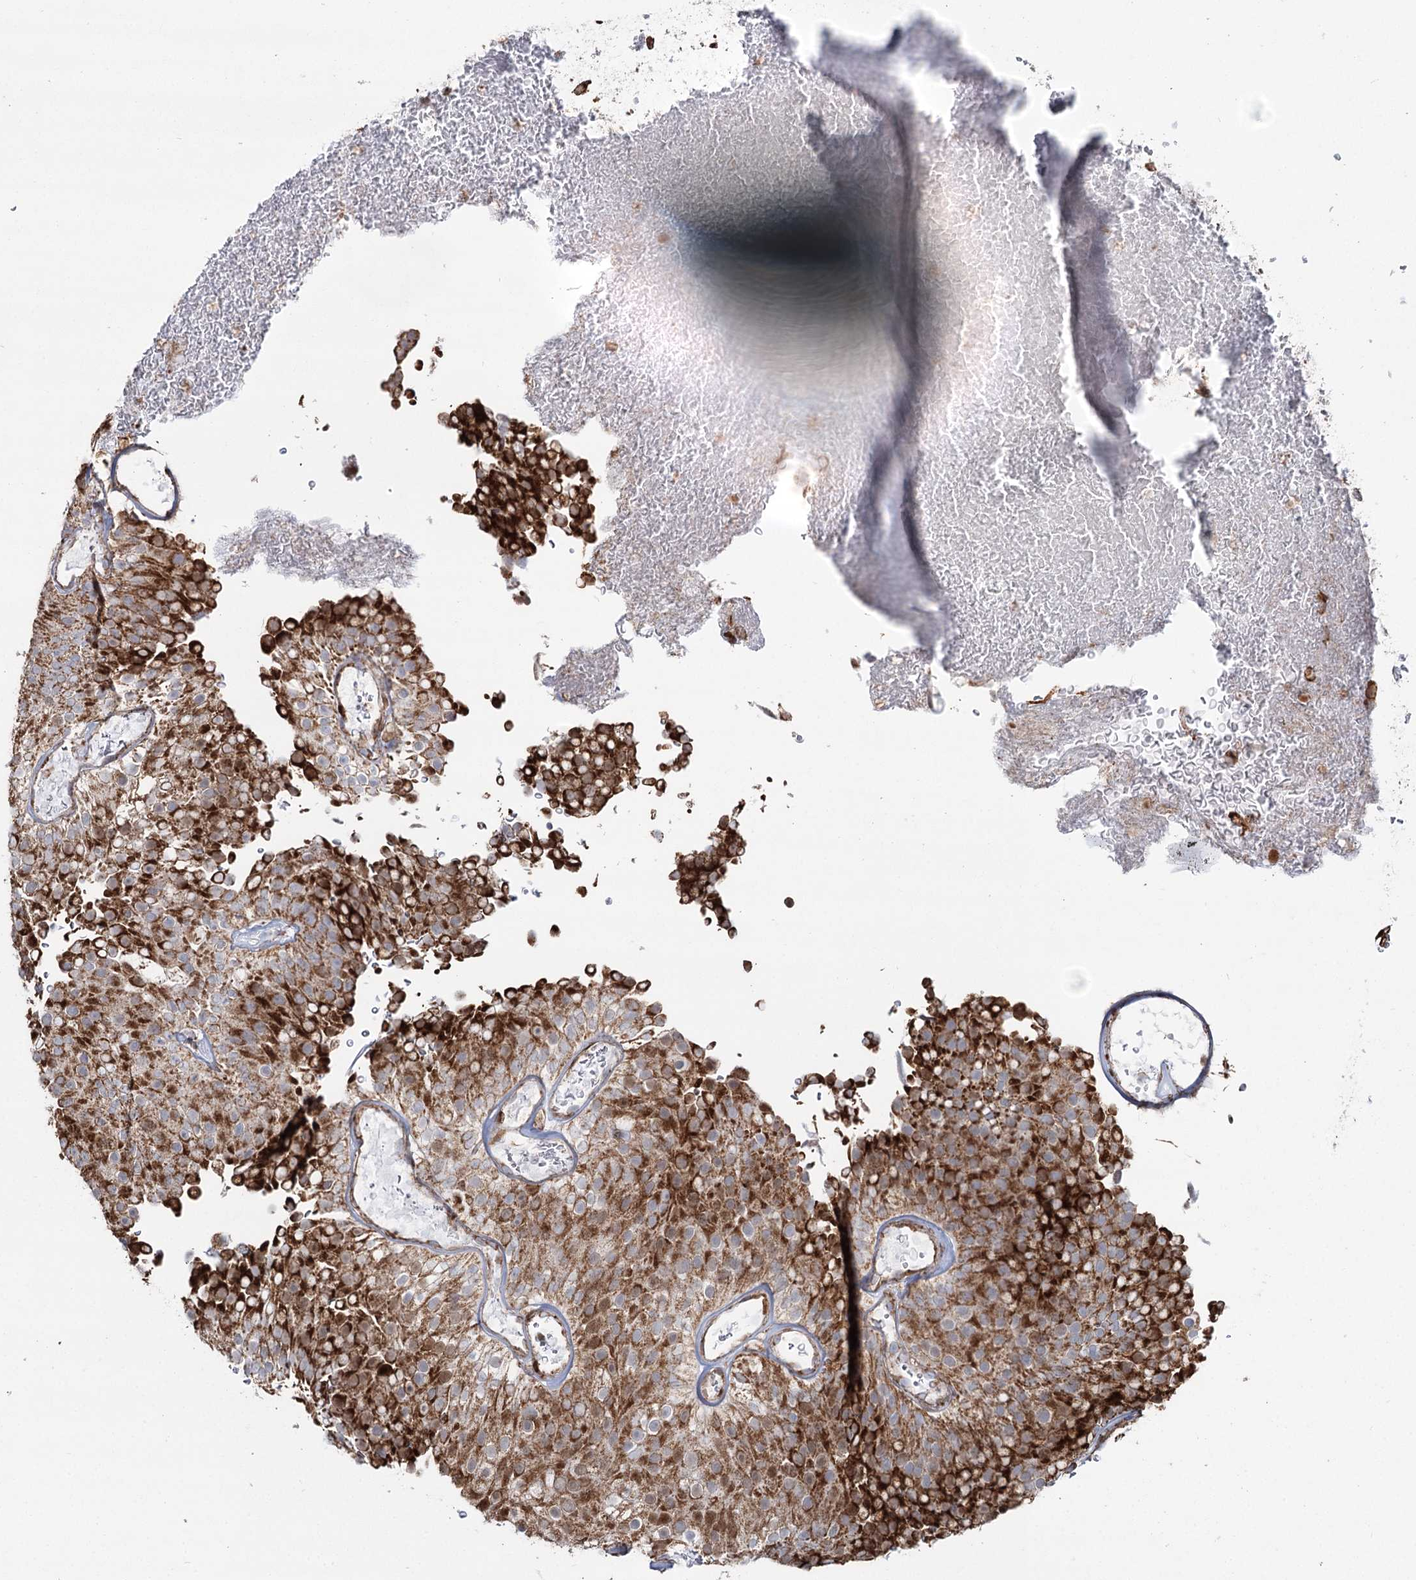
{"staining": {"intensity": "strong", "quantity": ">75%", "location": "cytoplasmic/membranous"}, "tissue": "urothelial cancer", "cell_type": "Tumor cells", "image_type": "cancer", "snomed": [{"axis": "morphology", "description": "Urothelial carcinoma, Low grade"}, {"axis": "topography", "description": "Urinary bladder"}], "caption": "Low-grade urothelial carcinoma stained with DAB (3,3'-diaminobenzidine) IHC reveals high levels of strong cytoplasmic/membranous expression in approximately >75% of tumor cells.", "gene": "PDHX", "patient": {"sex": "male", "age": 78}}